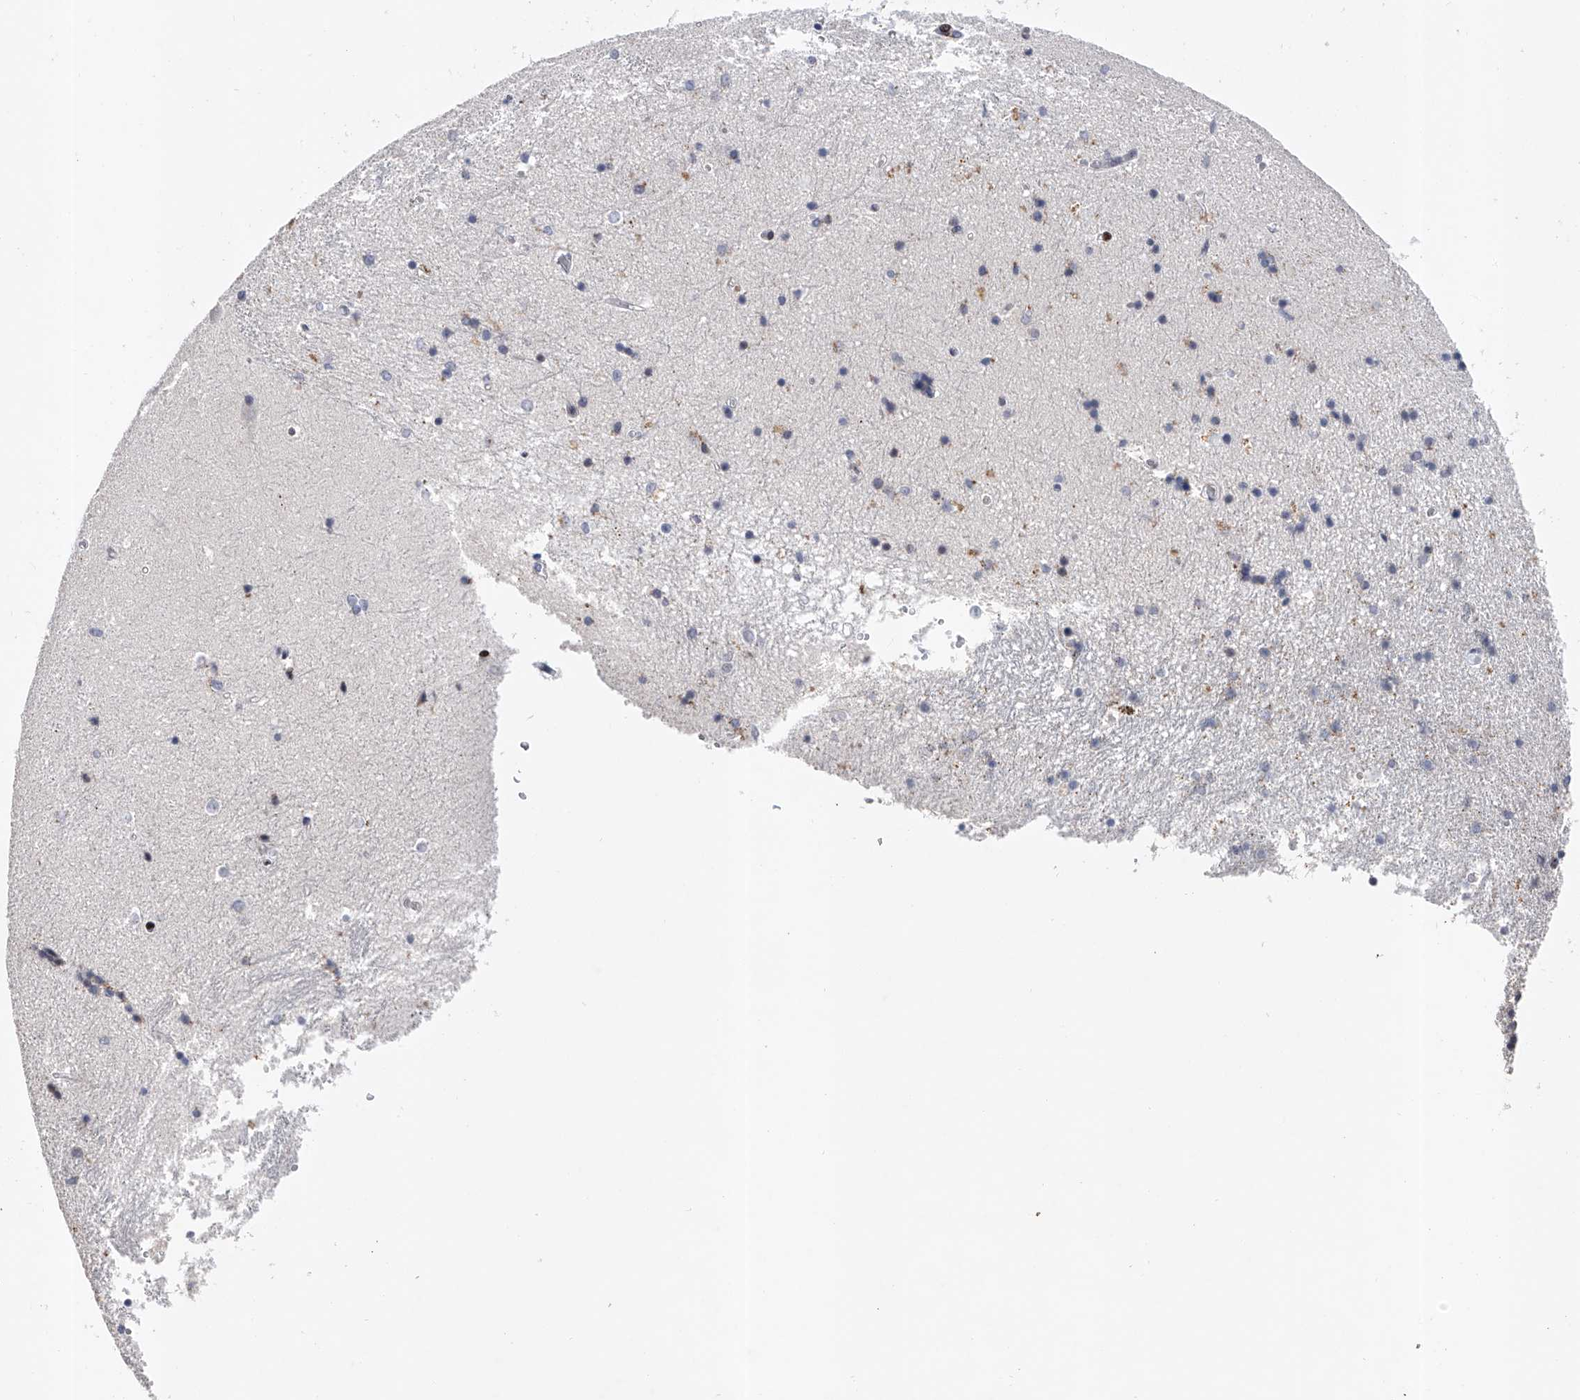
{"staining": {"intensity": "negative", "quantity": "none", "location": "none"}, "tissue": "hippocampus", "cell_type": "Glial cells", "image_type": "normal", "snomed": [{"axis": "morphology", "description": "Normal tissue, NOS"}, {"axis": "topography", "description": "Hippocampus"}], "caption": "Glial cells show no significant staining in normal hippocampus. (Immunohistochemistry, brightfield microscopy, high magnification).", "gene": "RWDD2A", "patient": {"sex": "male", "age": 45}}